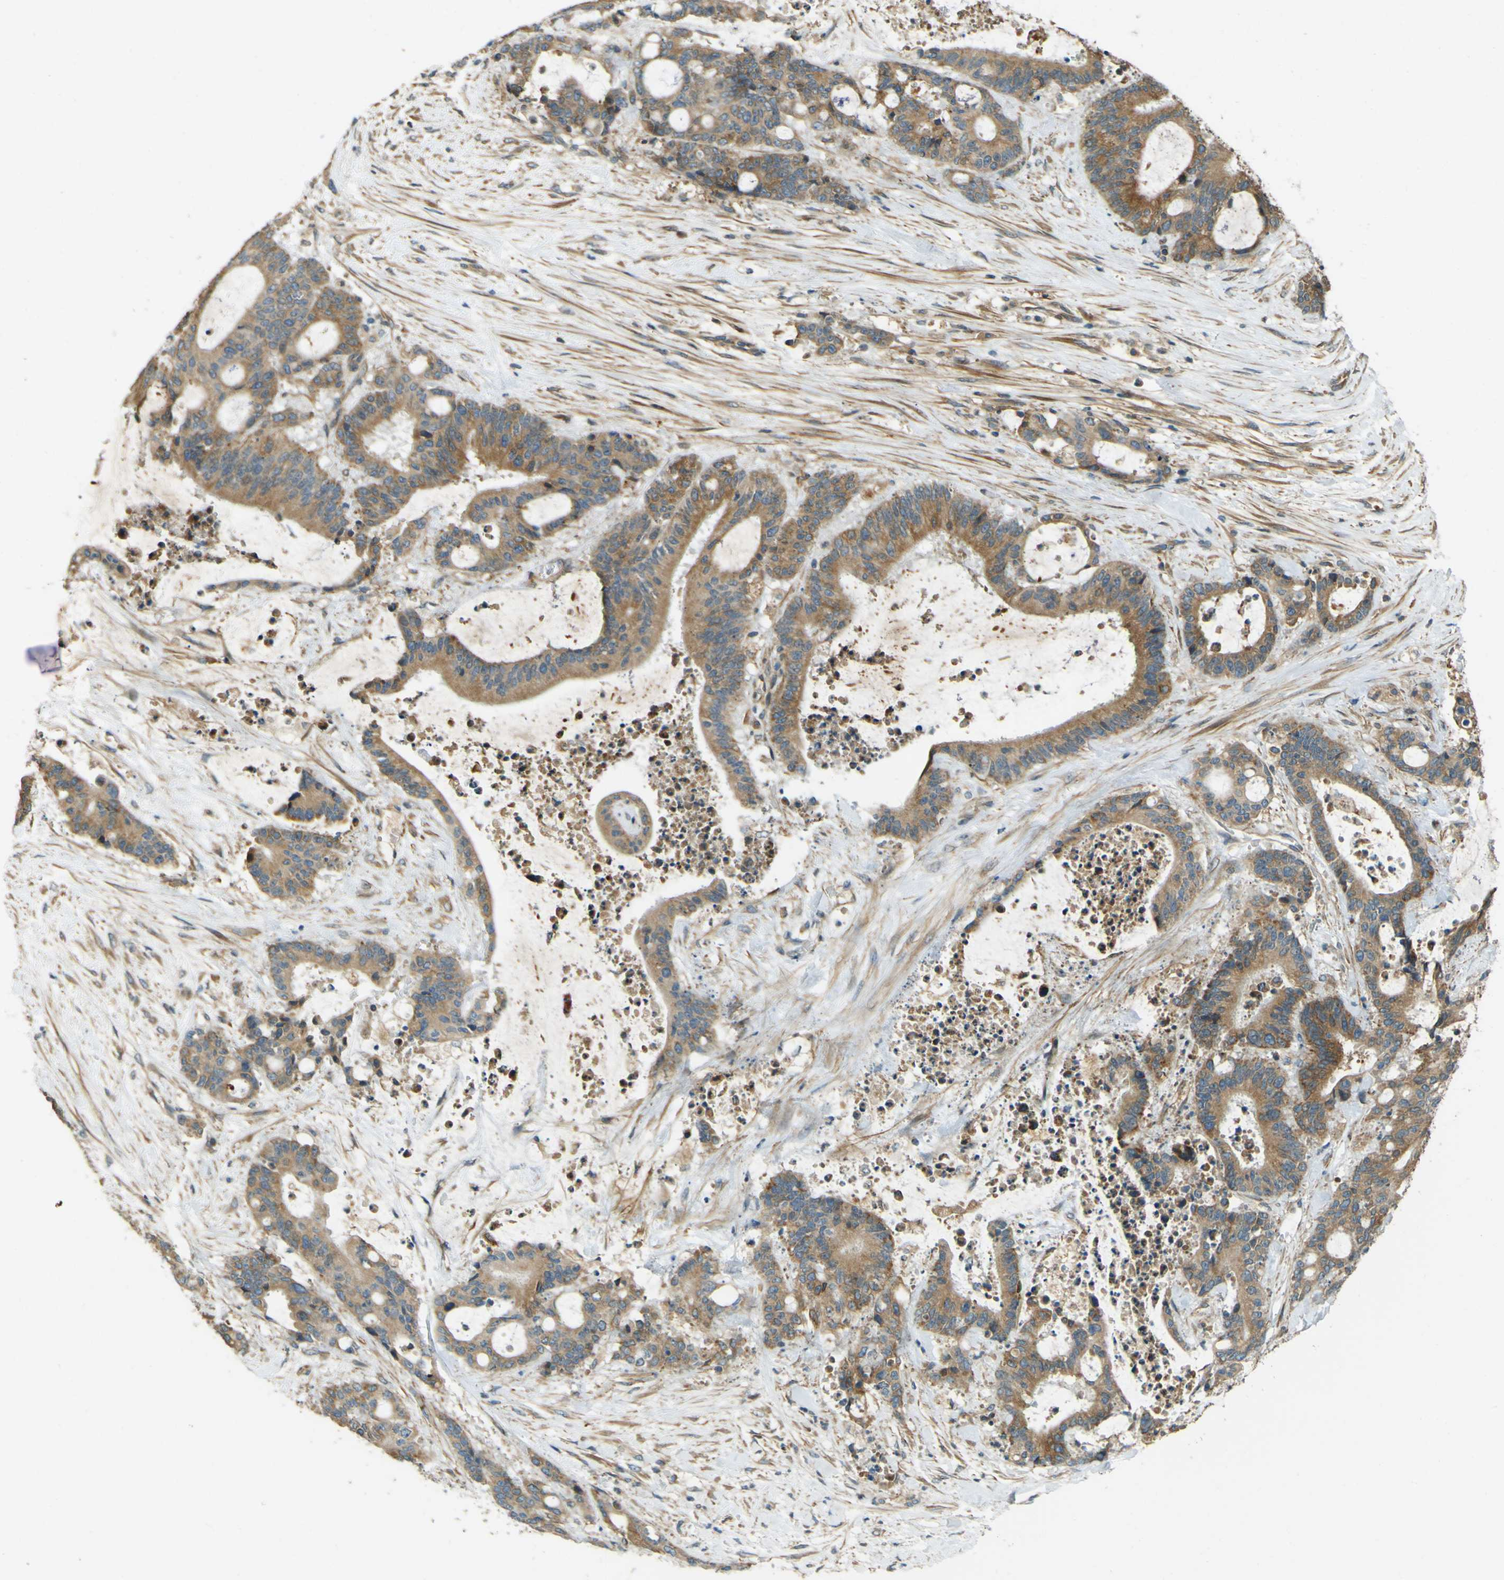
{"staining": {"intensity": "moderate", "quantity": ">75%", "location": "cytoplasmic/membranous"}, "tissue": "liver cancer", "cell_type": "Tumor cells", "image_type": "cancer", "snomed": [{"axis": "morphology", "description": "Normal tissue, NOS"}, {"axis": "morphology", "description": "Cholangiocarcinoma"}, {"axis": "topography", "description": "Liver"}, {"axis": "topography", "description": "Peripheral nerve tissue"}], "caption": "Liver cancer (cholangiocarcinoma) stained with a protein marker displays moderate staining in tumor cells.", "gene": "LPCAT1", "patient": {"sex": "female", "age": 73}}